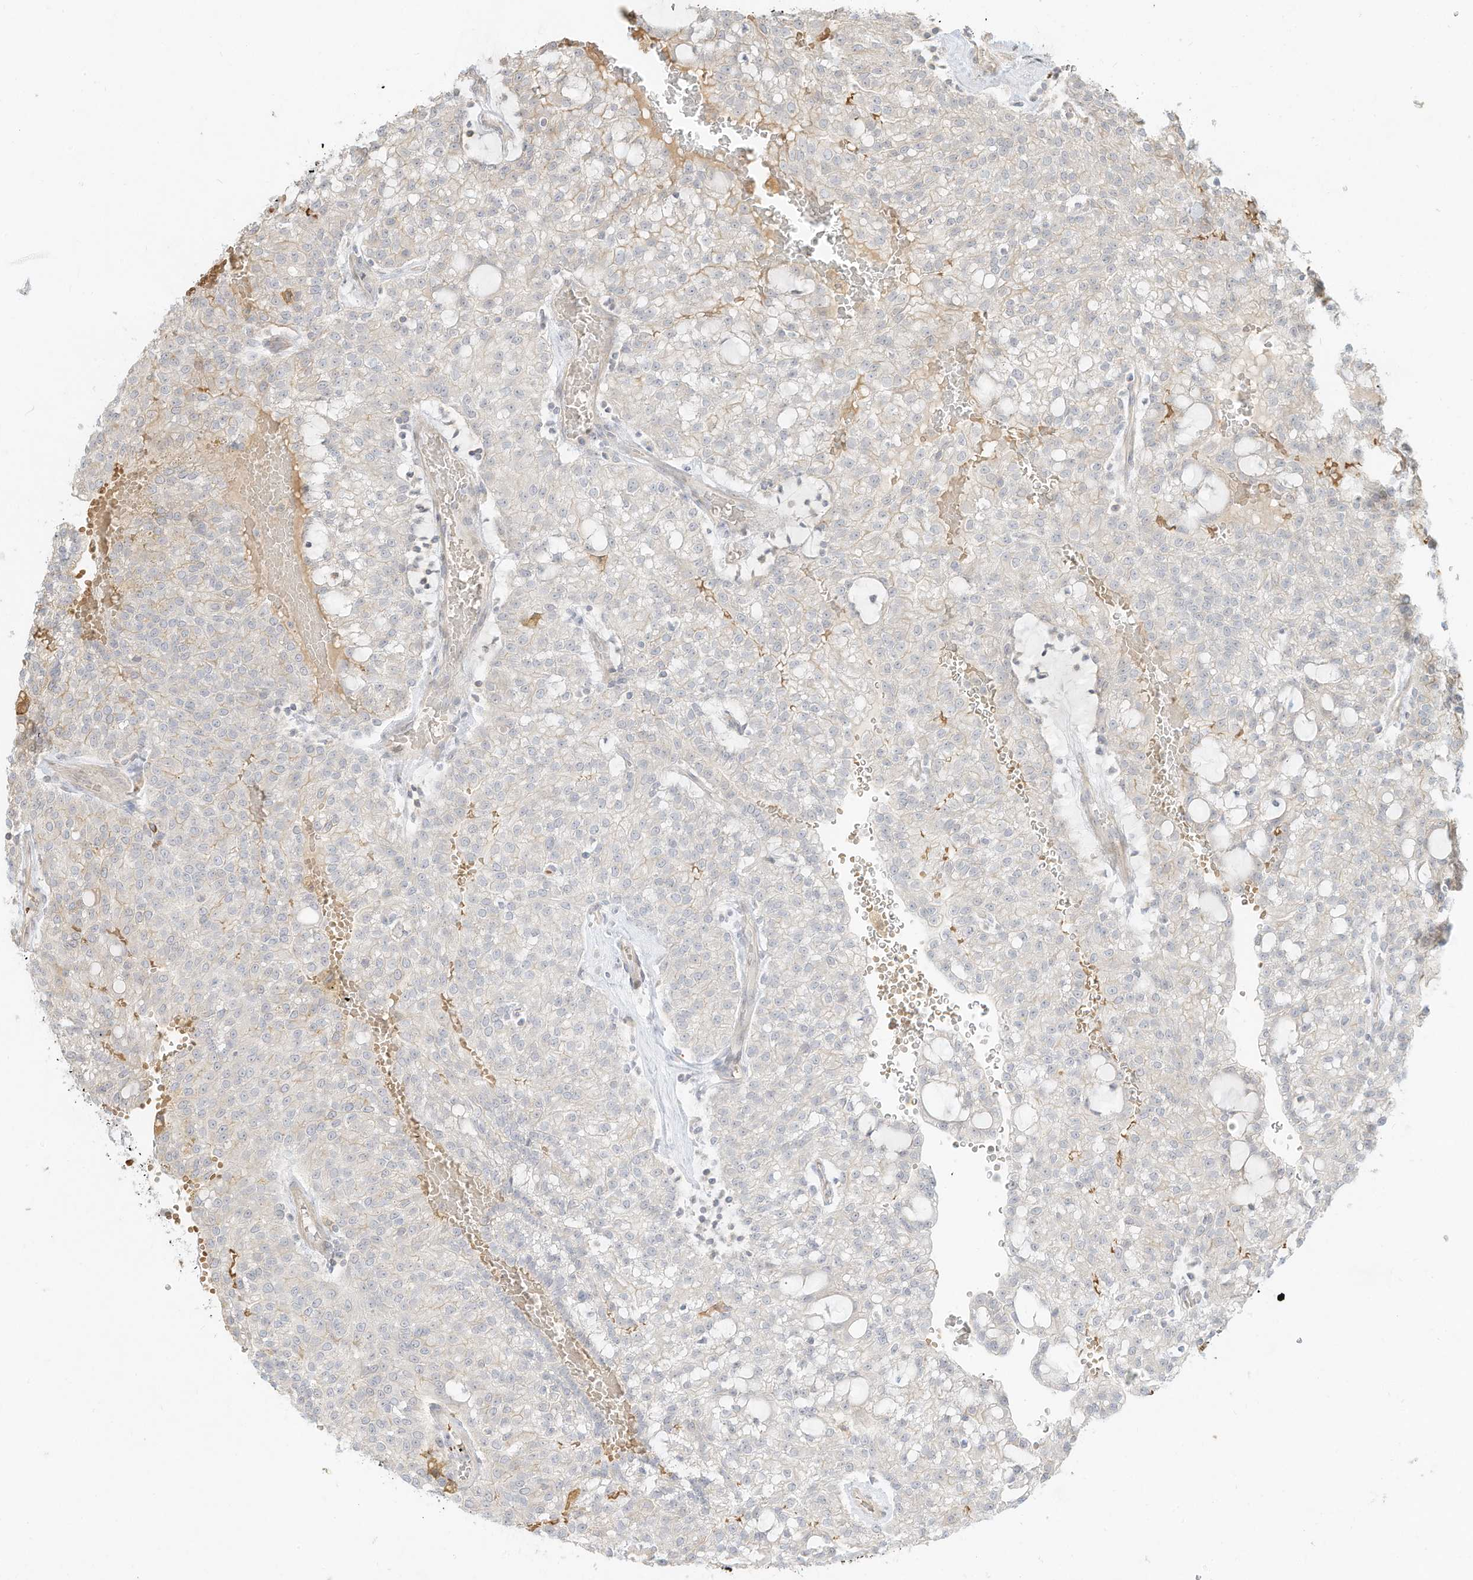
{"staining": {"intensity": "negative", "quantity": "none", "location": "none"}, "tissue": "renal cancer", "cell_type": "Tumor cells", "image_type": "cancer", "snomed": [{"axis": "morphology", "description": "Adenocarcinoma, NOS"}, {"axis": "topography", "description": "Kidney"}], "caption": "Protein analysis of renal cancer (adenocarcinoma) displays no significant expression in tumor cells.", "gene": "OFD1", "patient": {"sex": "male", "age": 63}}